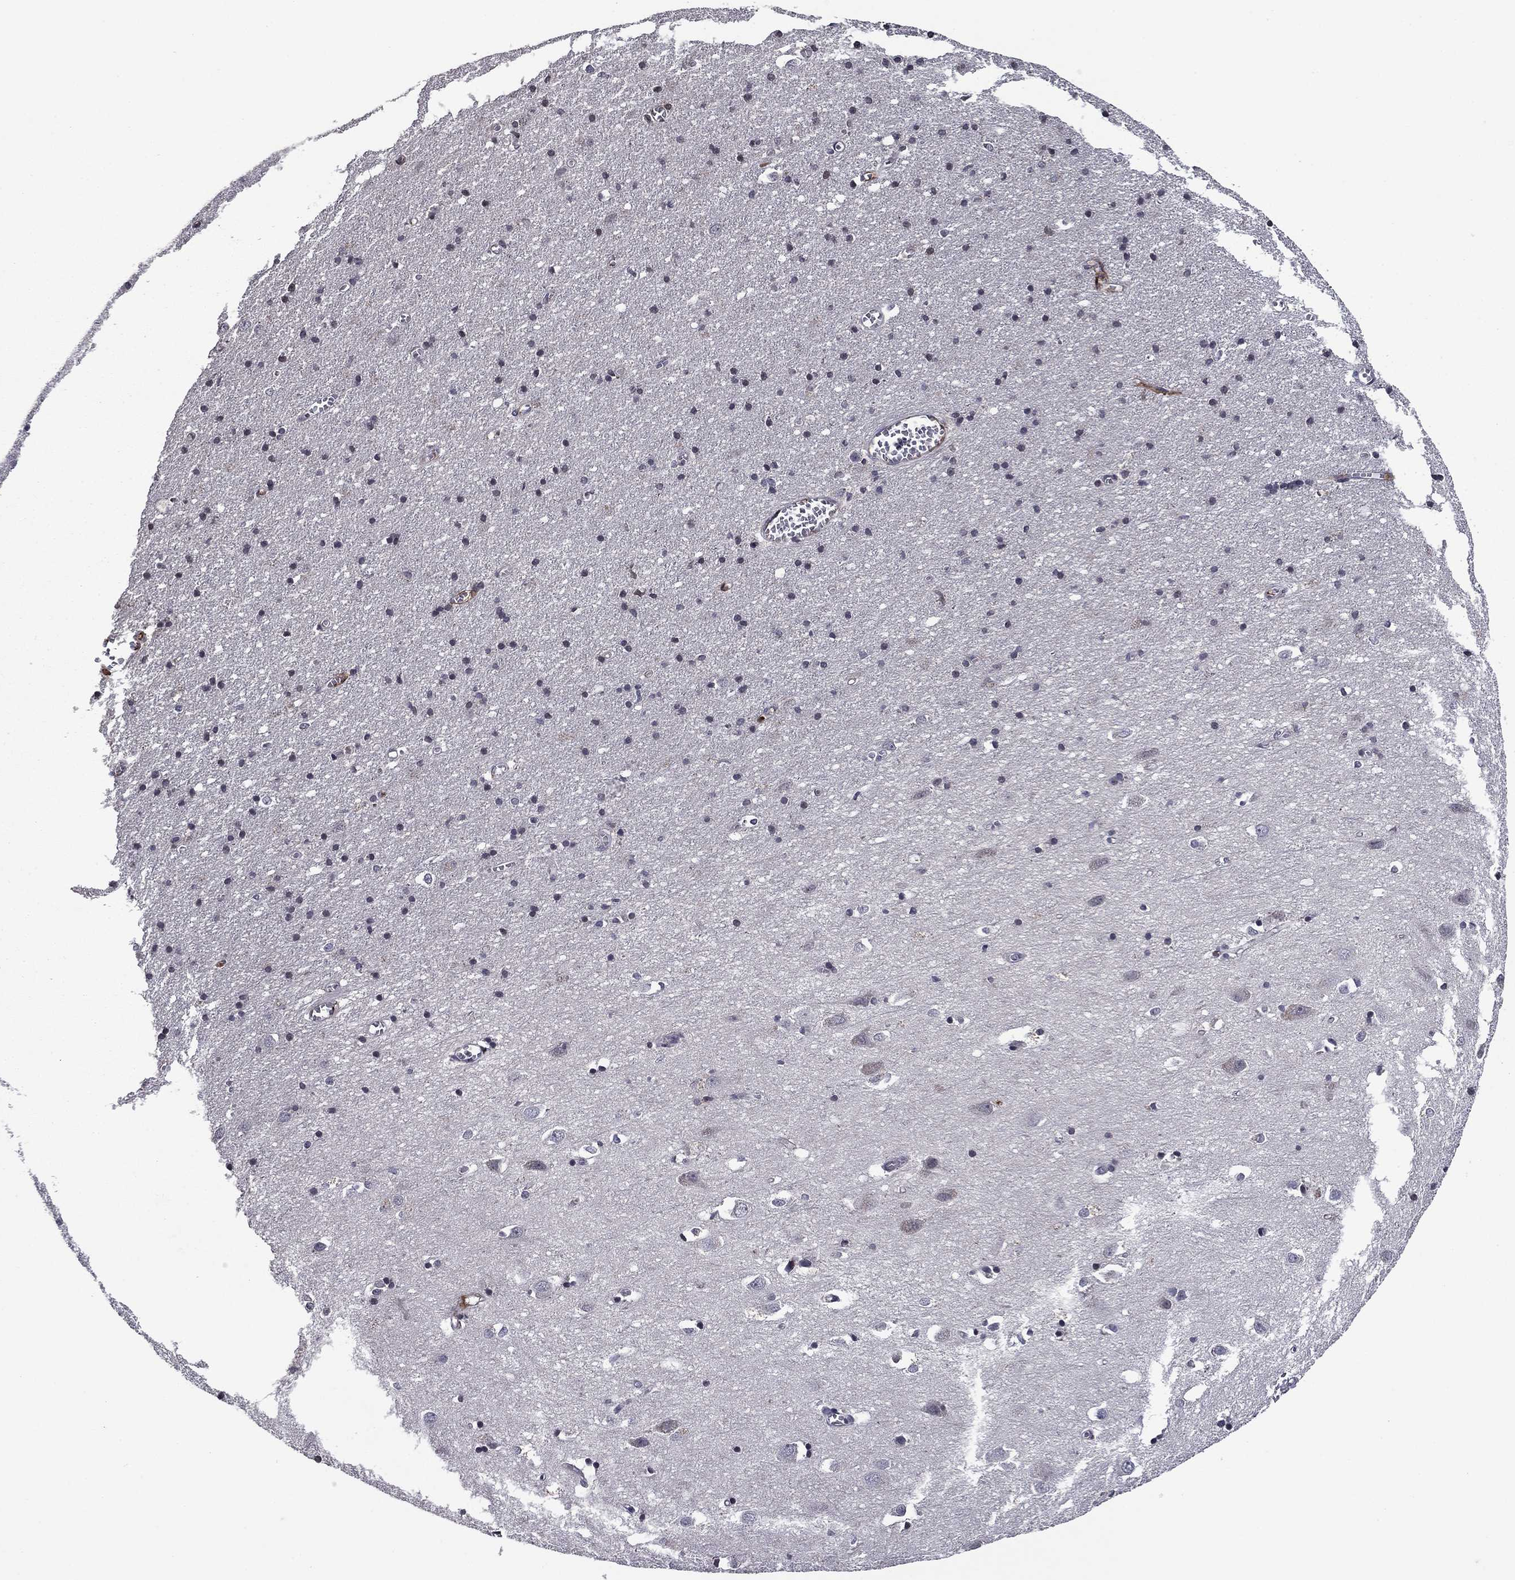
{"staining": {"intensity": "negative", "quantity": "none", "location": "none"}, "tissue": "cerebral cortex", "cell_type": "Endothelial cells", "image_type": "normal", "snomed": [{"axis": "morphology", "description": "Normal tissue, NOS"}, {"axis": "topography", "description": "Cerebral cortex"}], "caption": "Endothelial cells show no significant protein positivity in normal cerebral cortex. Brightfield microscopy of IHC stained with DAB (brown) and hematoxylin (blue), captured at high magnification.", "gene": "PROS1", "patient": {"sex": "male", "age": 70}}